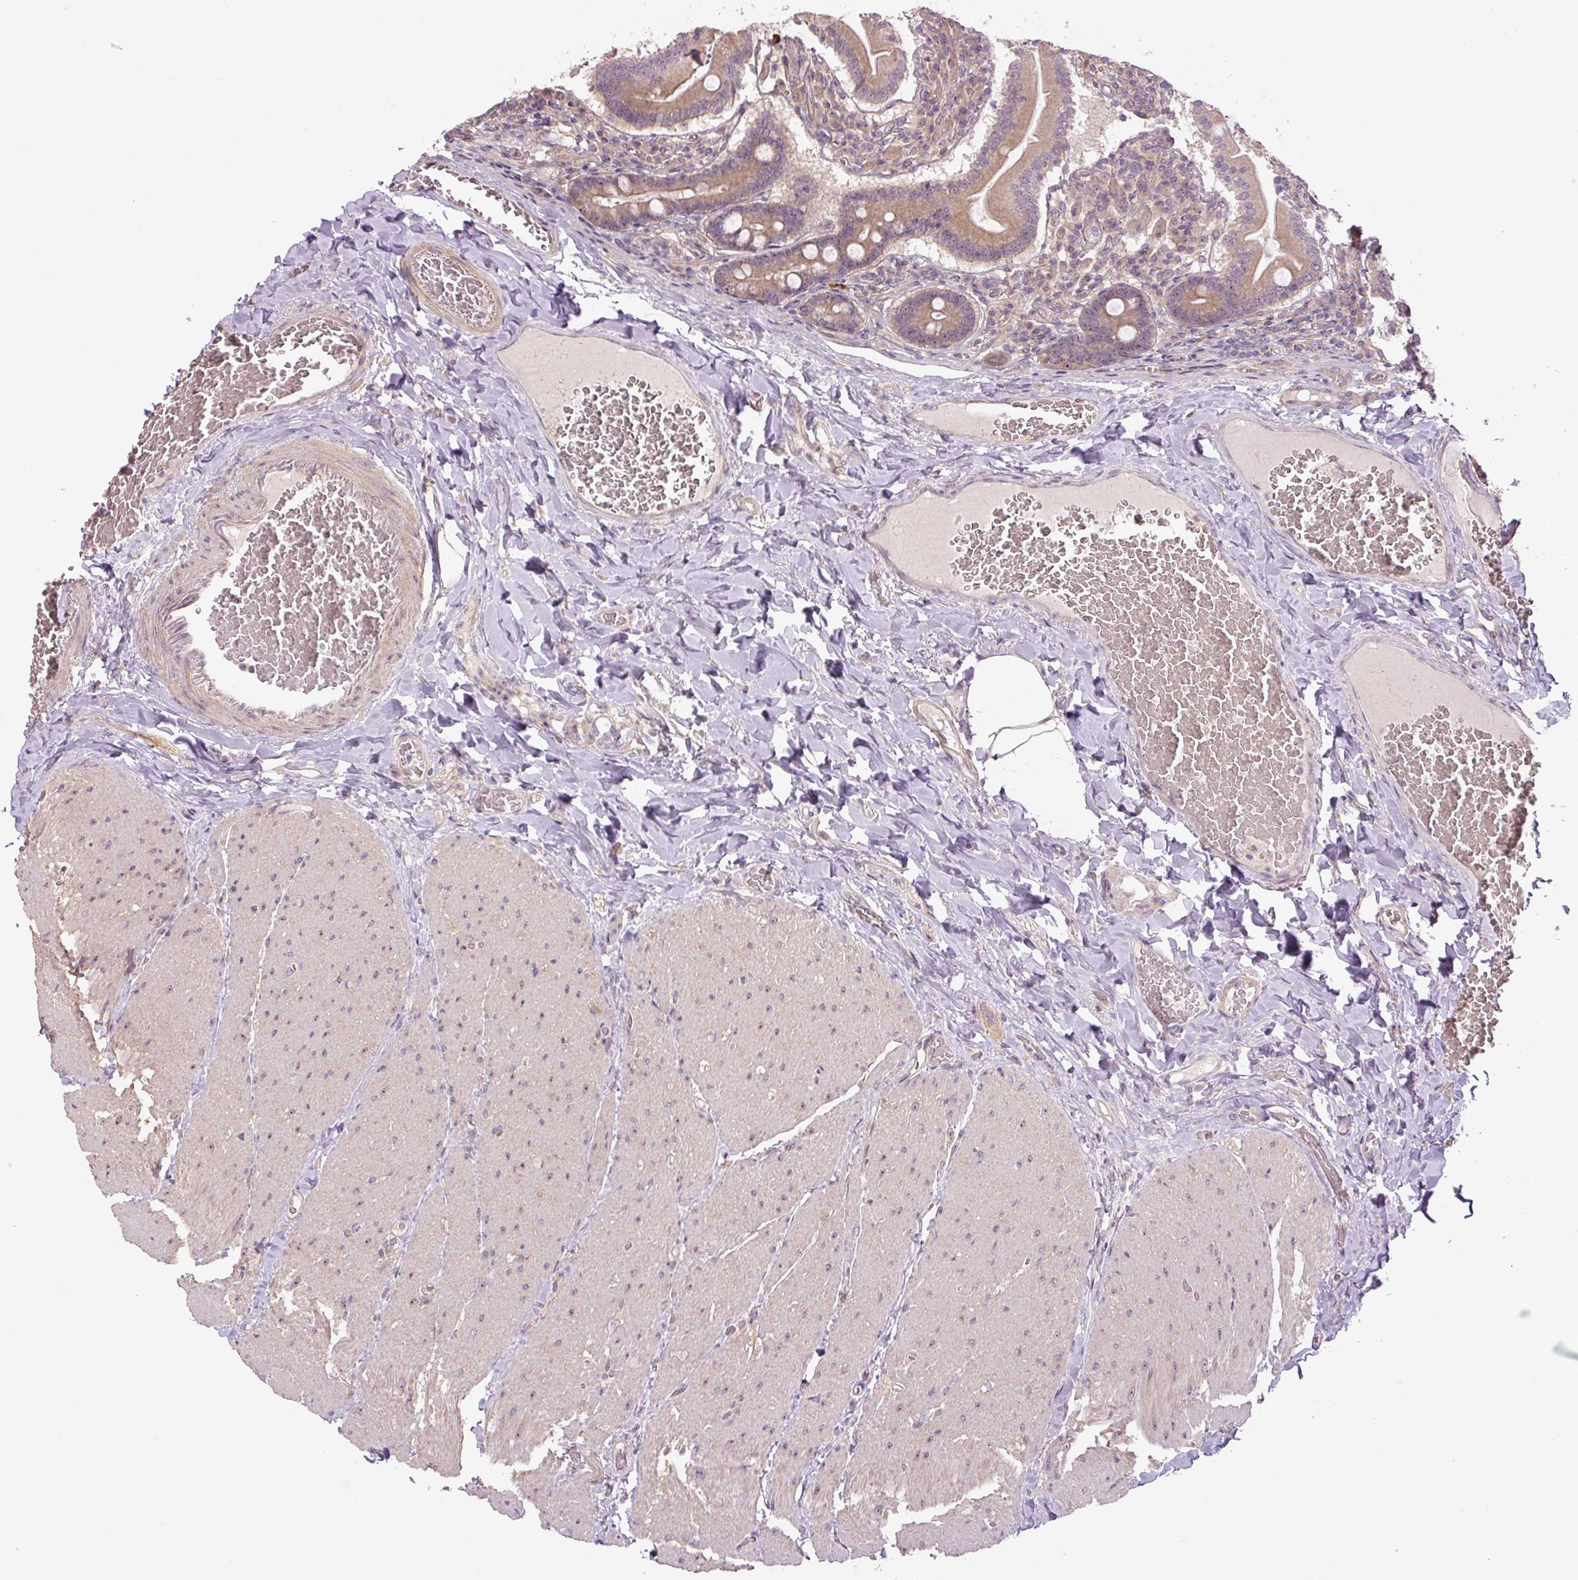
{"staining": {"intensity": "moderate", "quantity": ">75%", "location": "cytoplasmic/membranous,nuclear"}, "tissue": "duodenum", "cell_type": "Glandular cells", "image_type": "normal", "snomed": [{"axis": "morphology", "description": "Normal tissue, NOS"}, {"axis": "topography", "description": "Duodenum"}], "caption": "This is an image of immunohistochemistry staining of normal duodenum, which shows moderate positivity in the cytoplasmic/membranous,nuclear of glandular cells.", "gene": "TMEM151B", "patient": {"sex": "female", "age": 62}}